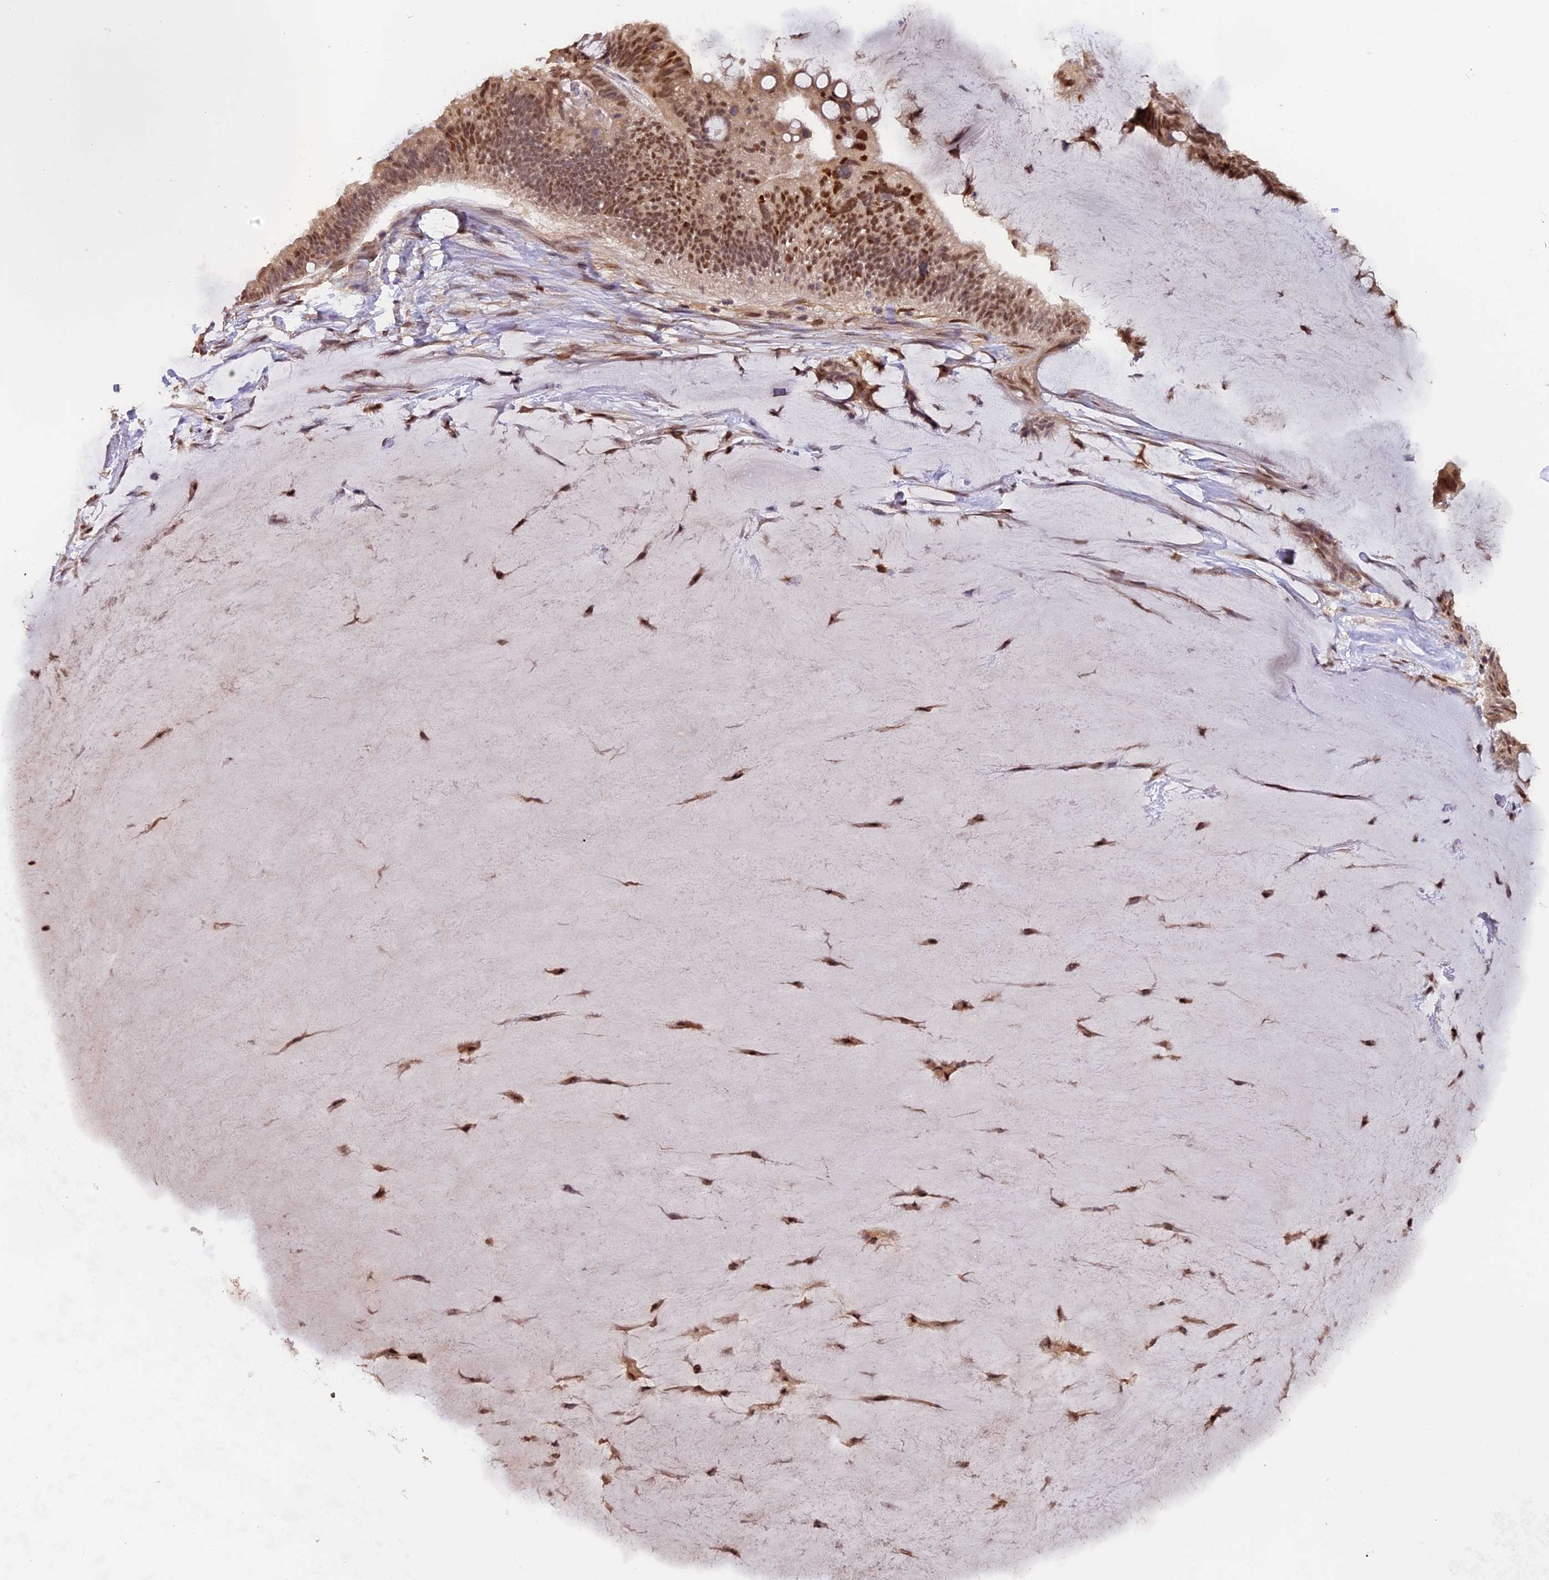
{"staining": {"intensity": "moderate", "quantity": ">75%", "location": "nuclear"}, "tissue": "ovarian cancer", "cell_type": "Tumor cells", "image_type": "cancer", "snomed": [{"axis": "morphology", "description": "Cystadenocarcinoma, mucinous, NOS"}, {"axis": "topography", "description": "Ovary"}], "caption": "A brown stain shows moderate nuclear staining of a protein in human ovarian cancer (mucinous cystadenocarcinoma) tumor cells.", "gene": "FAM118B", "patient": {"sex": "female", "age": 61}}